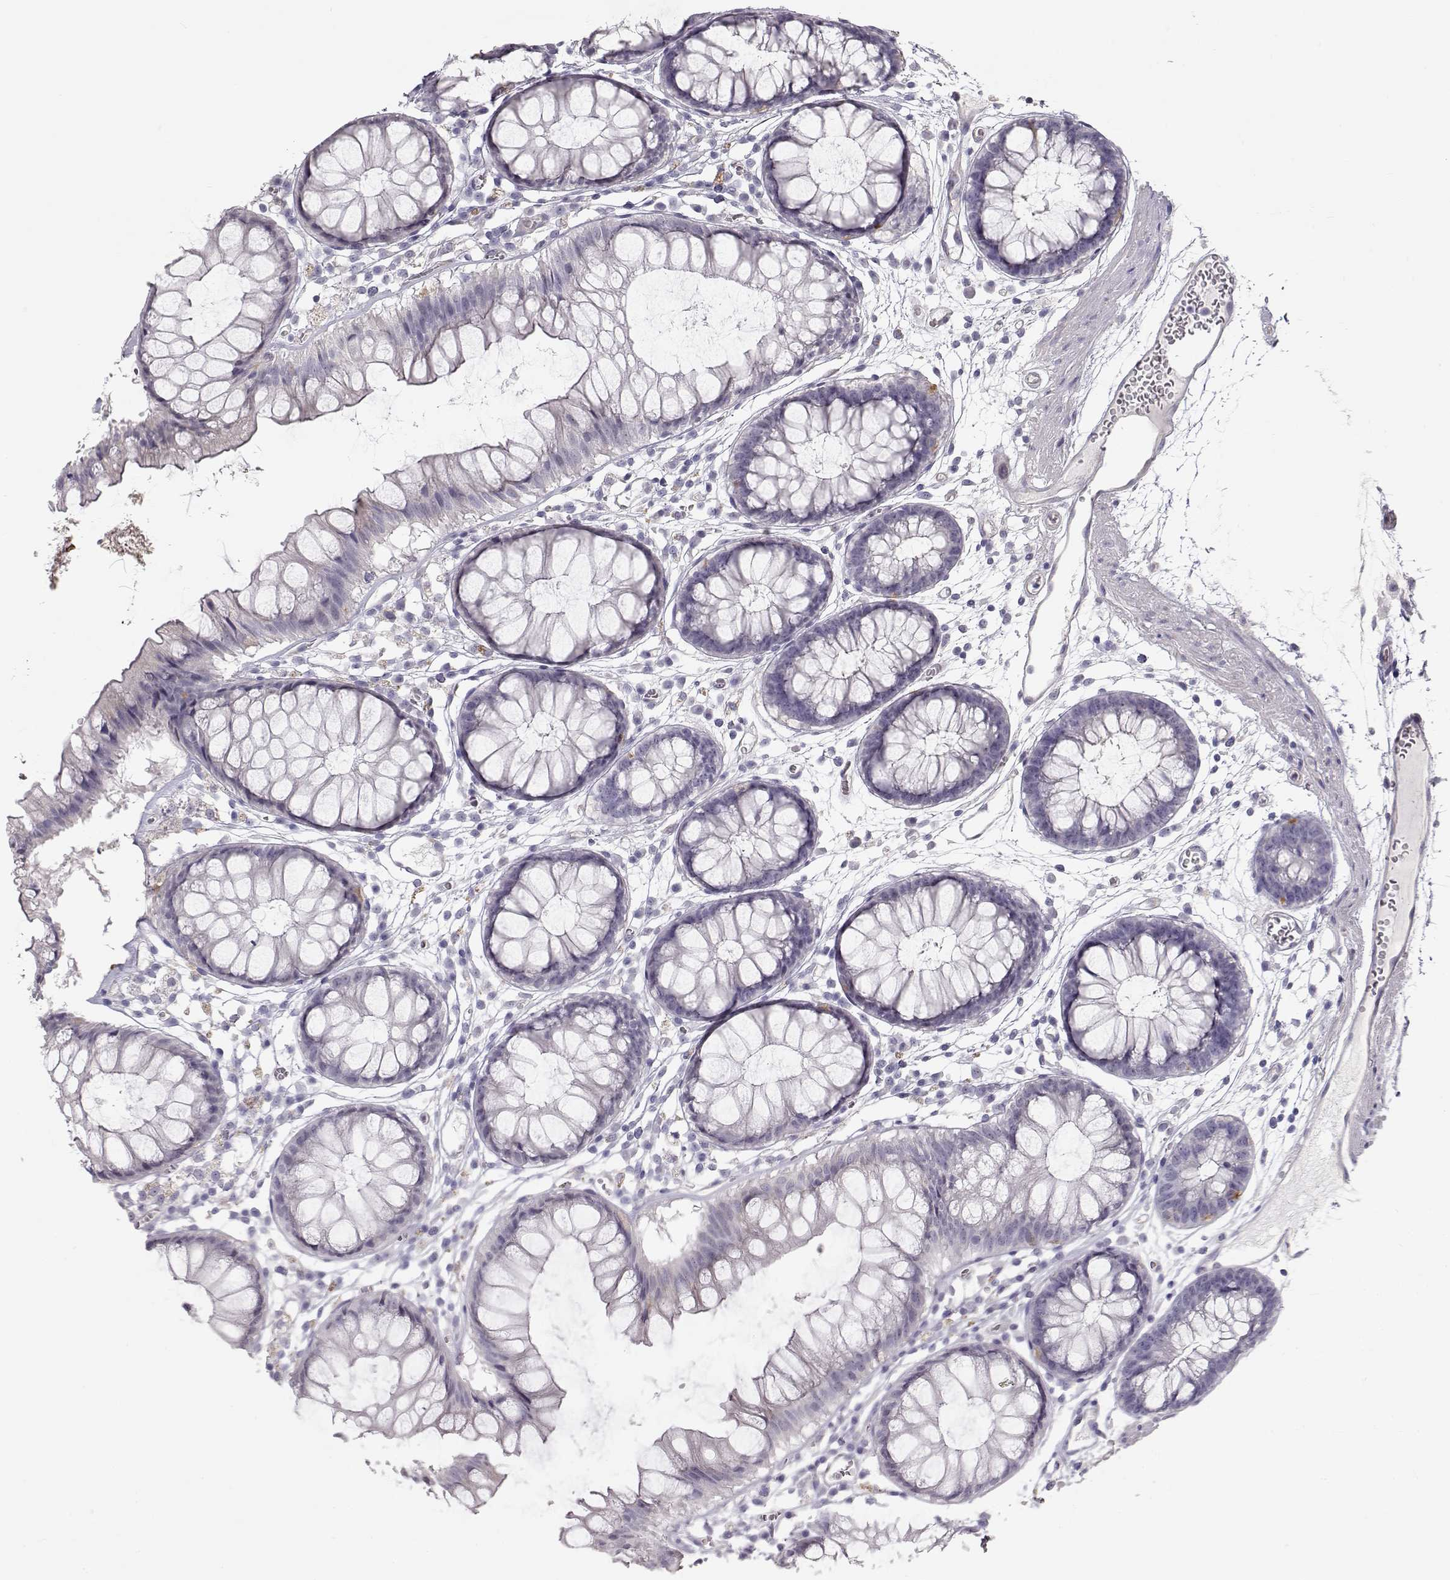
{"staining": {"intensity": "negative", "quantity": "none", "location": "none"}, "tissue": "colon", "cell_type": "Endothelial cells", "image_type": "normal", "snomed": [{"axis": "morphology", "description": "Normal tissue, NOS"}, {"axis": "morphology", "description": "Adenocarcinoma, NOS"}, {"axis": "topography", "description": "Colon"}], "caption": "IHC image of normal human colon stained for a protein (brown), which demonstrates no expression in endothelial cells.", "gene": "SLC18A1", "patient": {"sex": "male", "age": 65}}